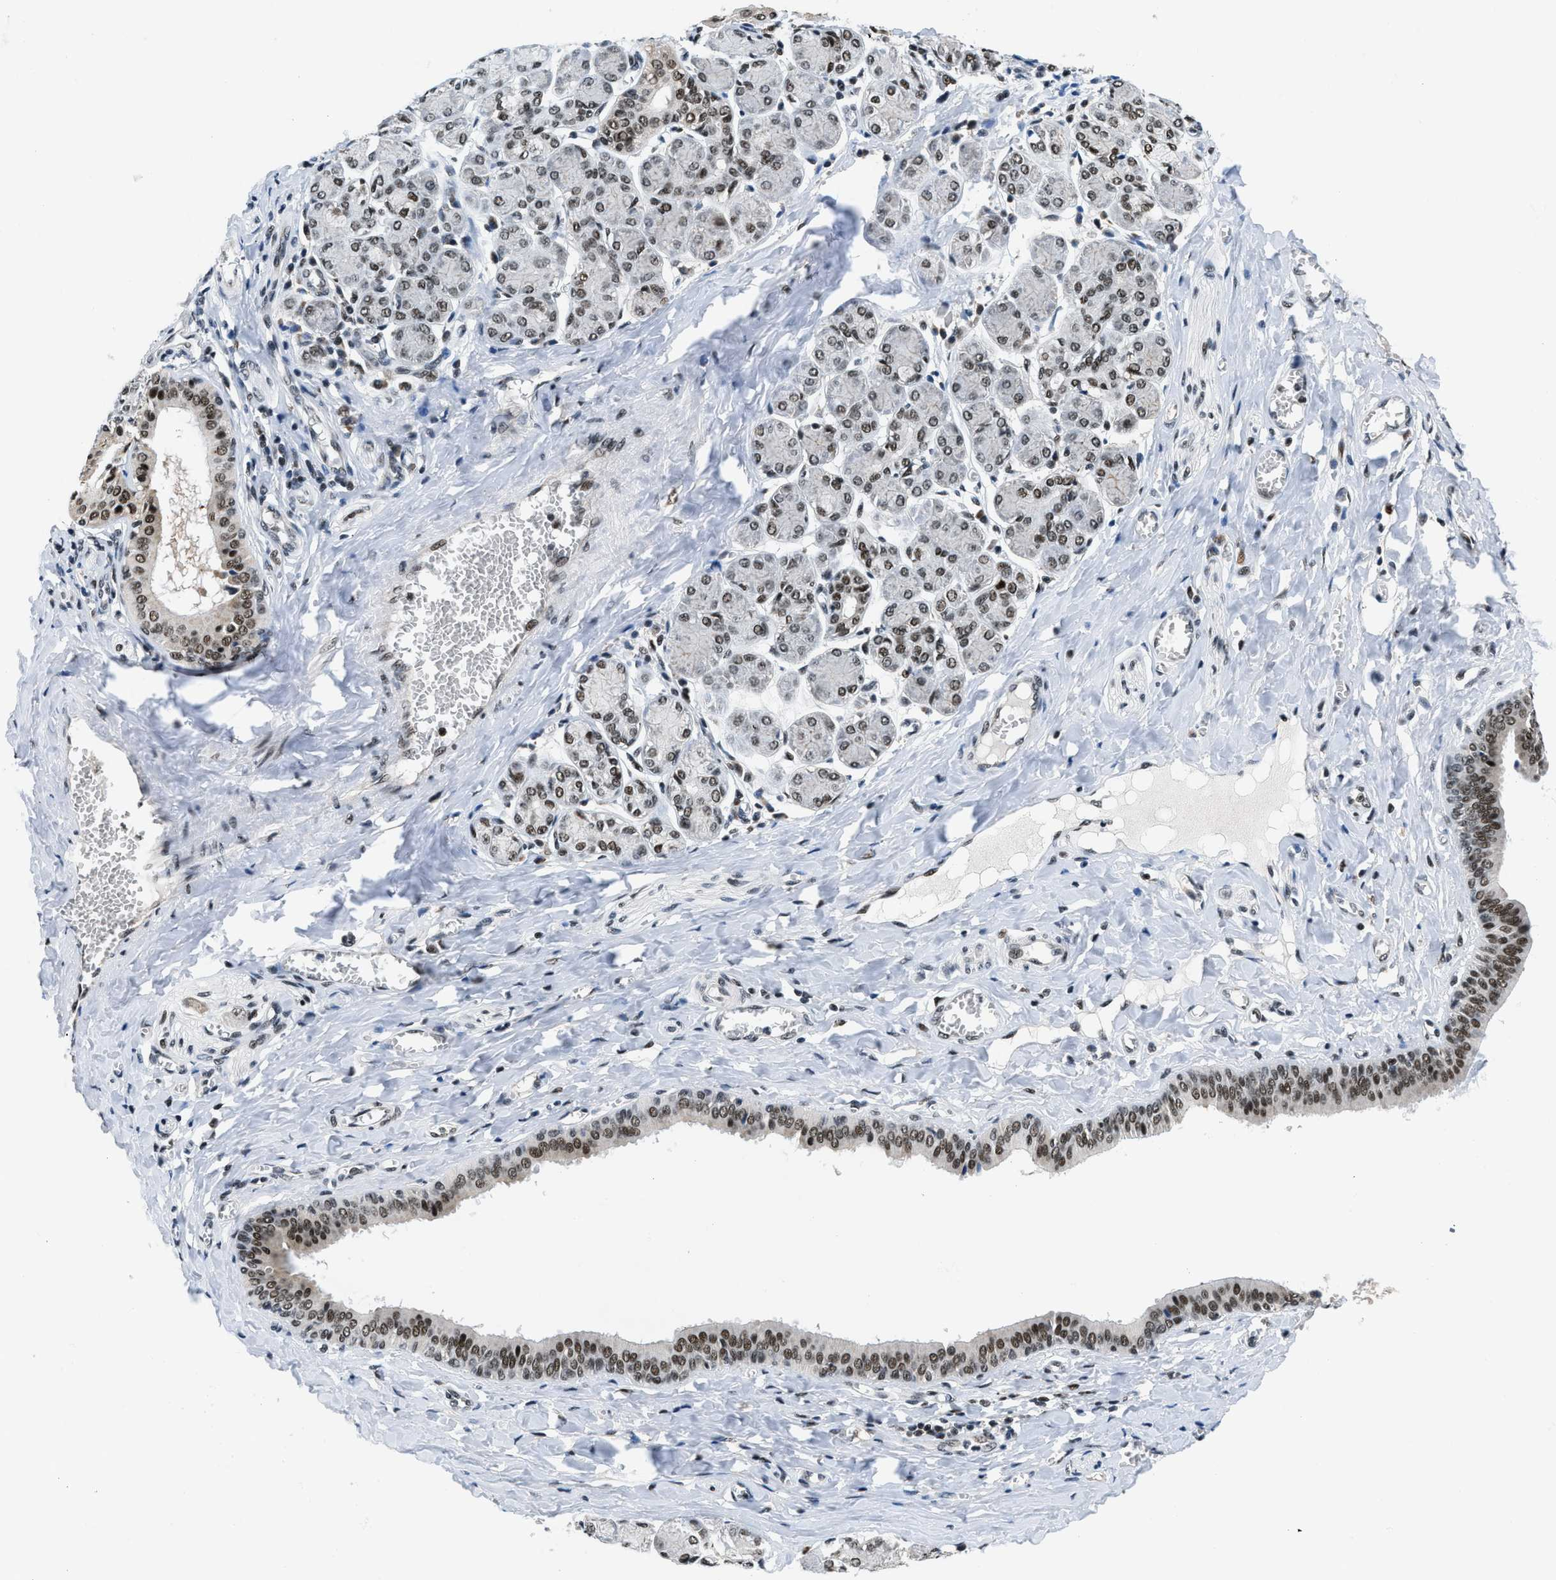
{"staining": {"intensity": "strong", "quantity": ">75%", "location": "nuclear"}, "tissue": "salivary gland", "cell_type": "Glandular cells", "image_type": "normal", "snomed": [{"axis": "morphology", "description": "Normal tissue, NOS"}, {"axis": "morphology", "description": "Inflammation, NOS"}, {"axis": "topography", "description": "Lymph node"}, {"axis": "topography", "description": "Salivary gland"}], "caption": "This is a micrograph of immunohistochemistry (IHC) staining of benign salivary gland, which shows strong positivity in the nuclear of glandular cells.", "gene": "KDM3B", "patient": {"sex": "male", "age": 3}}